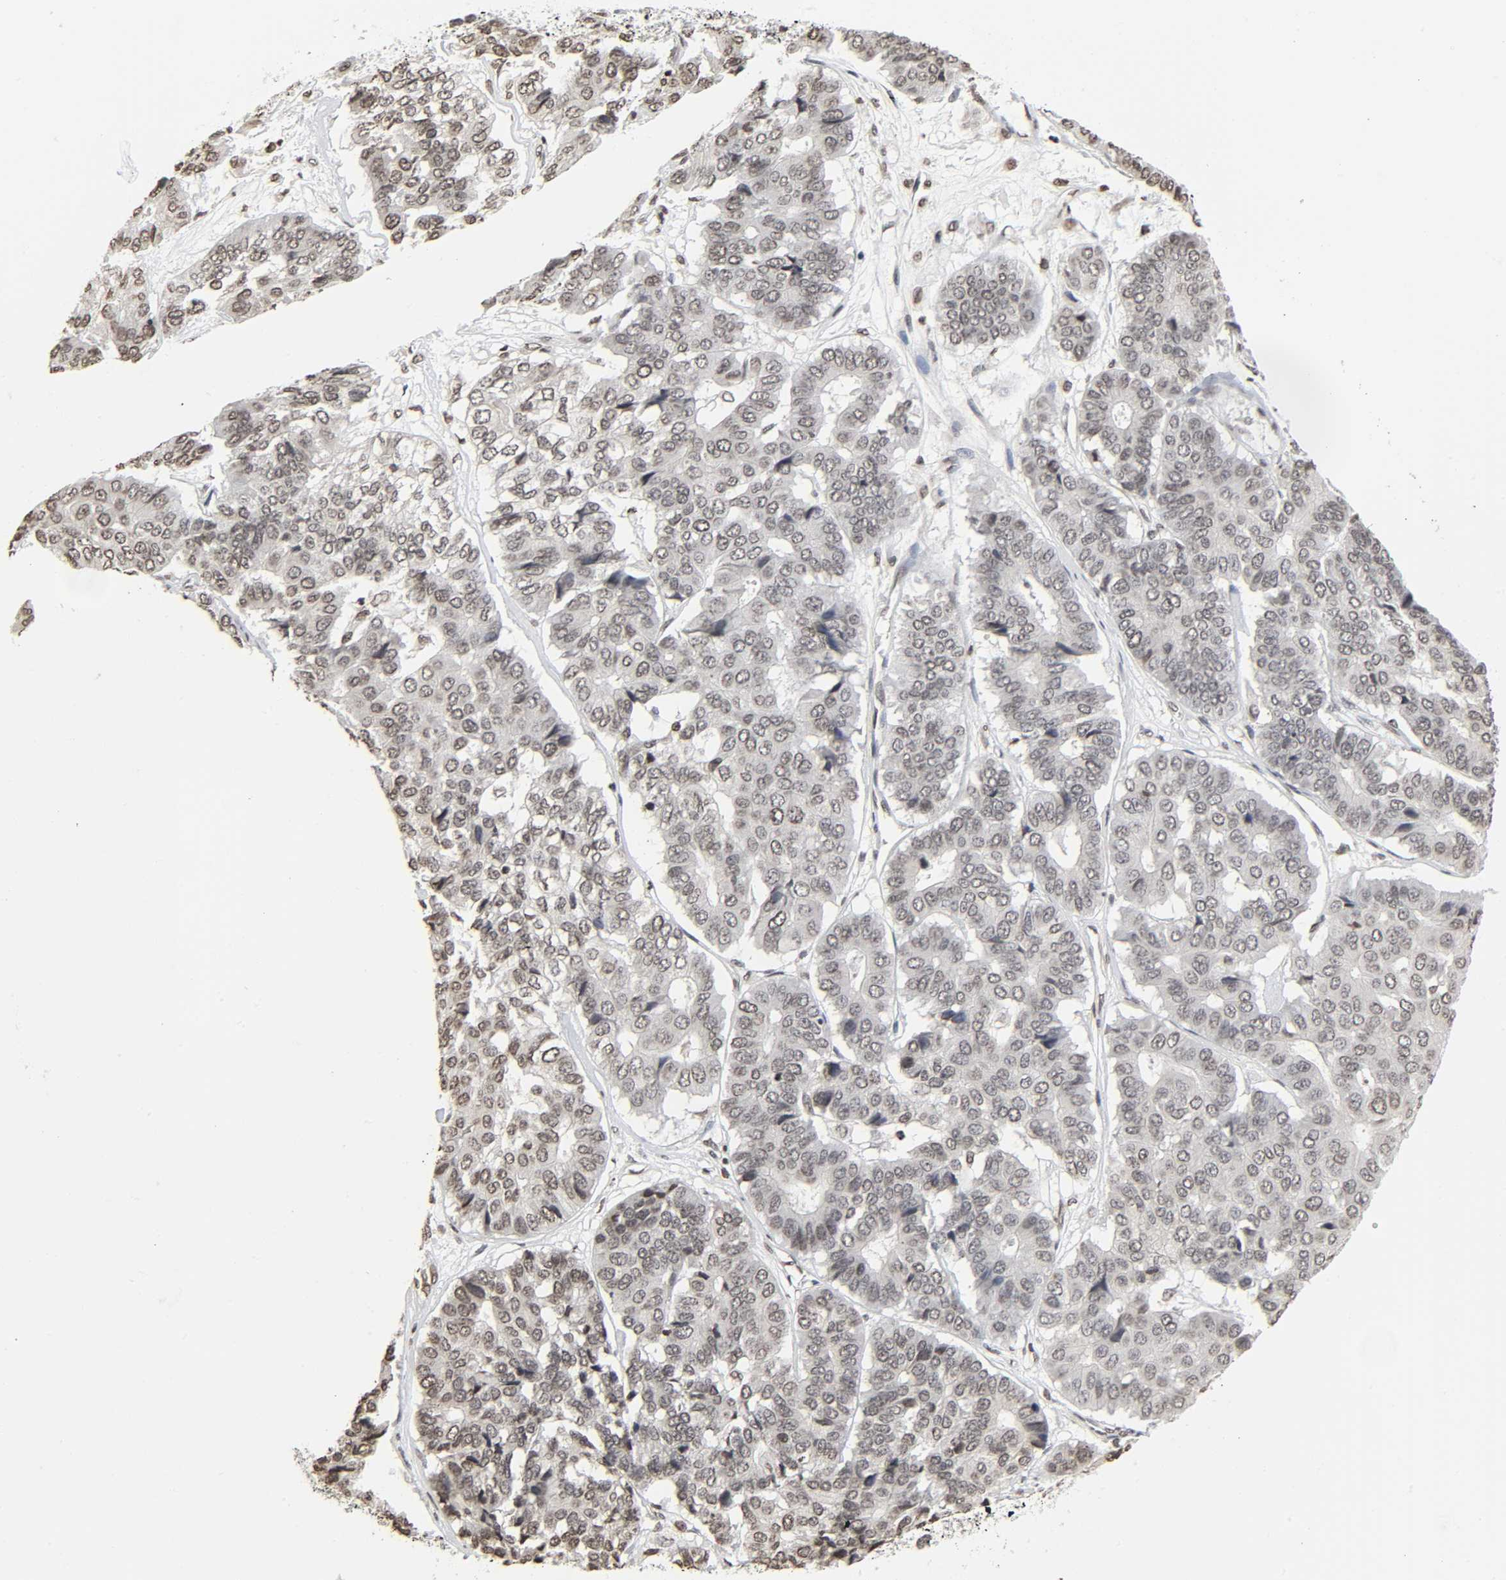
{"staining": {"intensity": "weak", "quantity": ">75%", "location": "nuclear"}, "tissue": "pancreatic cancer", "cell_type": "Tumor cells", "image_type": "cancer", "snomed": [{"axis": "morphology", "description": "Adenocarcinoma, NOS"}, {"axis": "topography", "description": "Pancreas"}], "caption": "Weak nuclear protein positivity is present in approximately >75% of tumor cells in pancreatic cancer (adenocarcinoma). Nuclei are stained in blue.", "gene": "ELAVL1", "patient": {"sex": "male", "age": 50}}